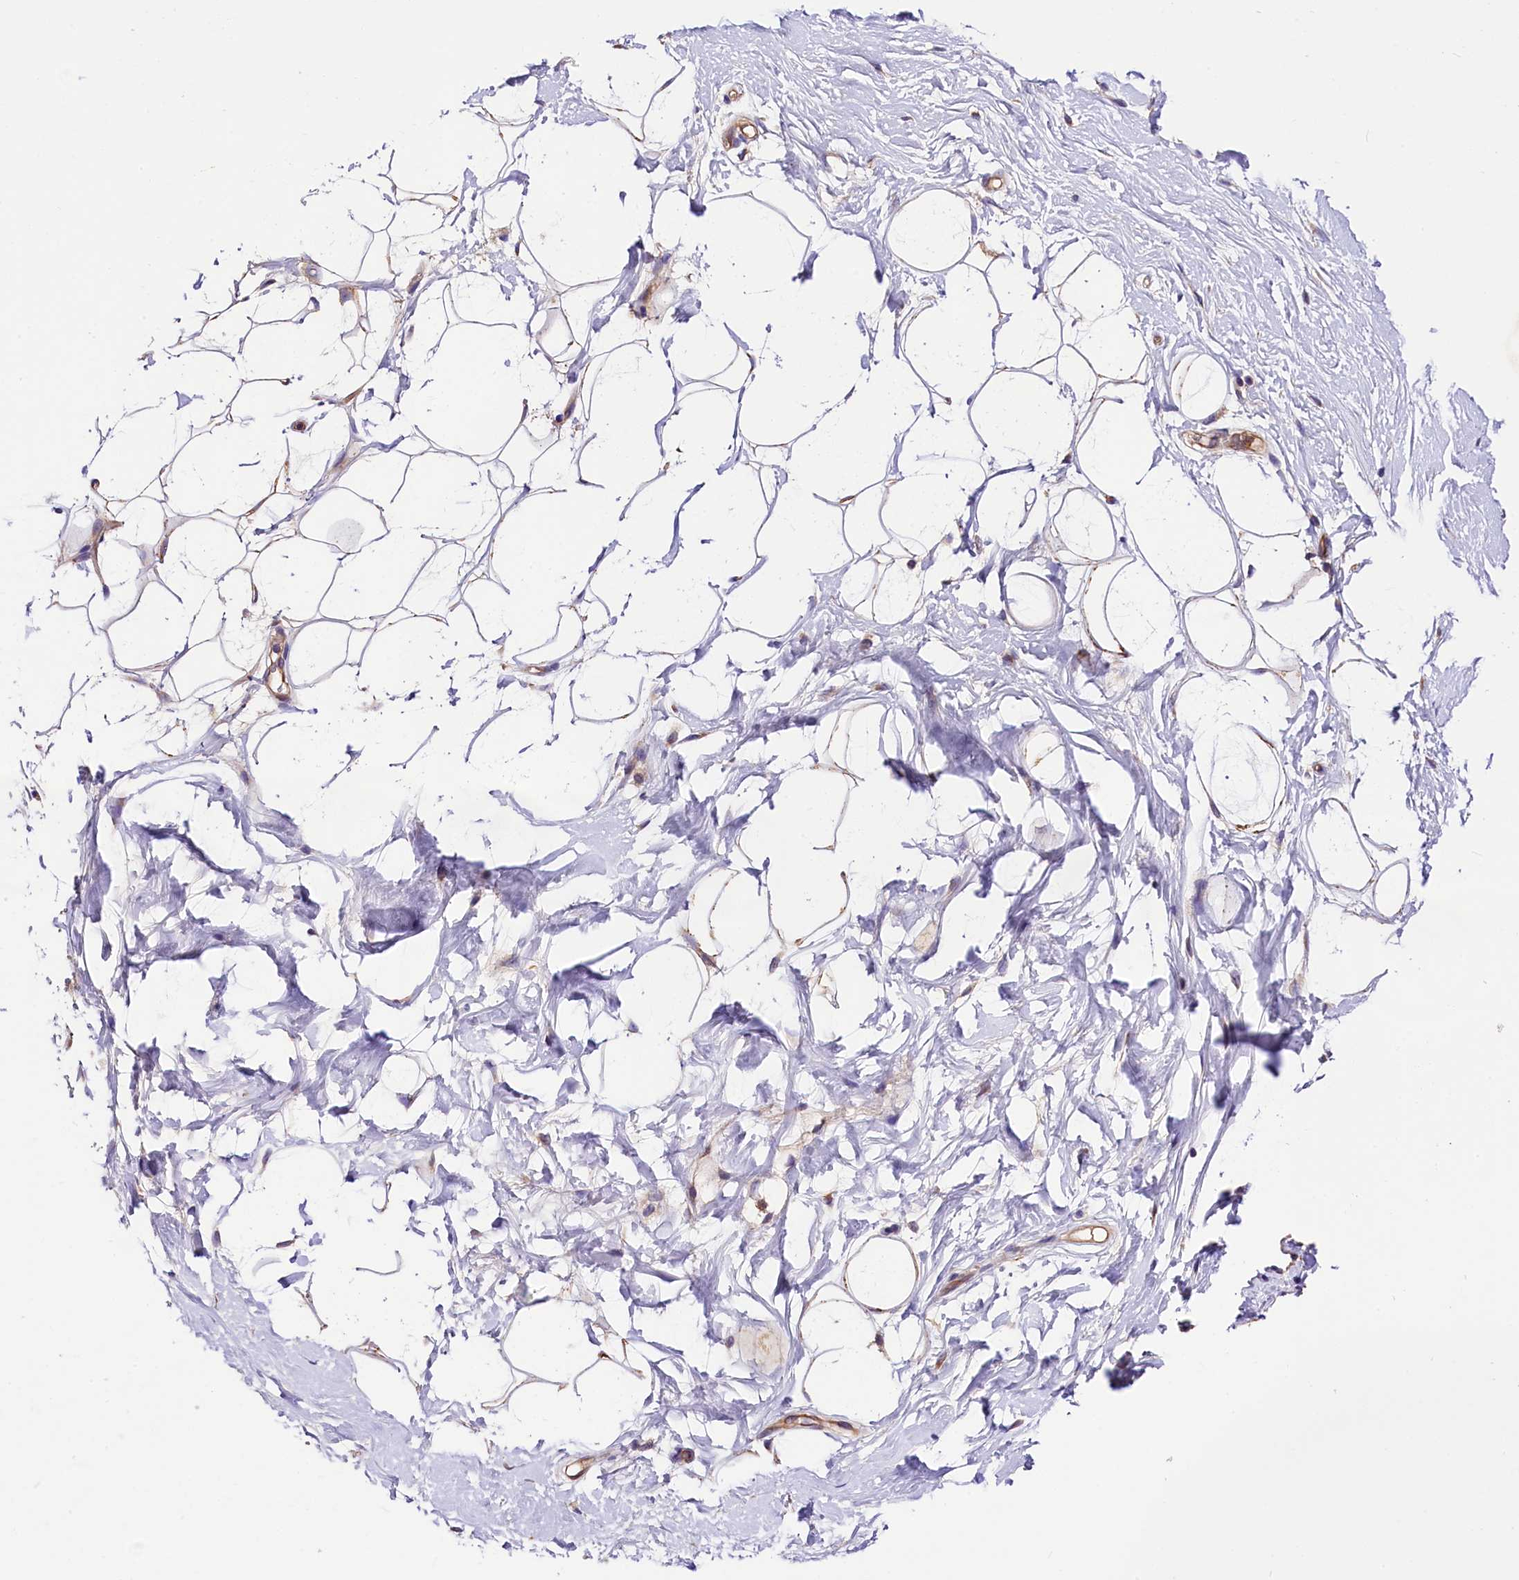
{"staining": {"intensity": "moderate", "quantity": "<25%", "location": "cytoplasmic/membranous"}, "tissue": "adipose tissue", "cell_type": "Adipocytes", "image_type": "normal", "snomed": [{"axis": "morphology", "description": "Normal tissue, NOS"}, {"axis": "topography", "description": "Breast"}], "caption": "Immunohistochemistry of normal human adipose tissue shows low levels of moderate cytoplasmic/membranous staining in about <25% of adipocytes.", "gene": "ARMC6", "patient": {"sex": "female", "age": 26}}